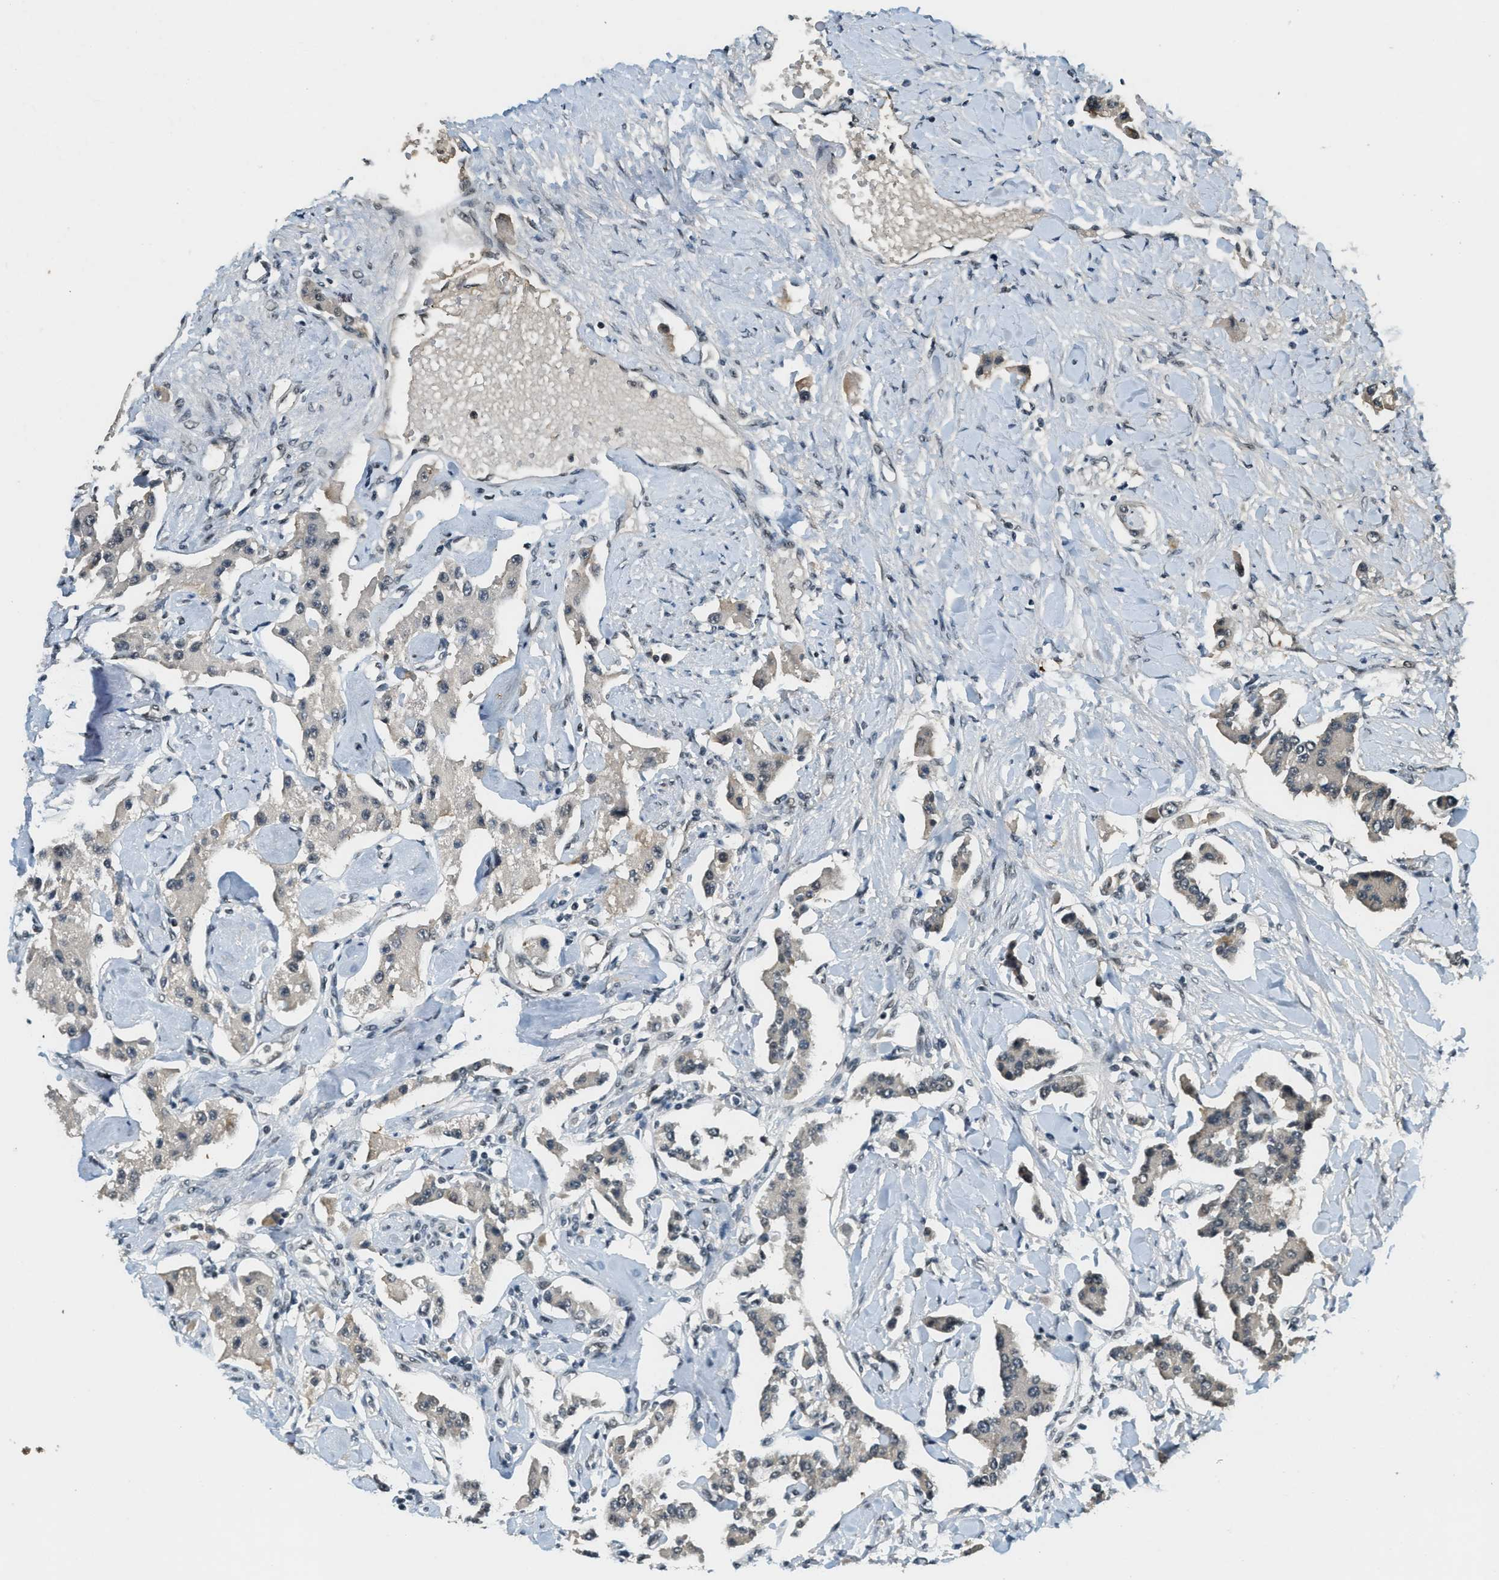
{"staining": {"intensity": "weak", "quantity": "<25%", "location": "cytoplasmic/membranous,nuclear"}, "tissue": "carcinoid", "cell_type": "Tumor cells", "image_type": "cancer", "snomed": [{"axis": "morphology", "description": "Carcinoid, malignant, NOS"}, {"axis": "topography", "description": "Pancreas"}], "caption": "DAB (3,3'-diaminobenzidine) immunohistochemical staining of carcinoid (malignant) displays no significant expression in tumor cells. The staining is performed using DAB (3,3'-diaminobenzidine) brown chromogen with nuclei counter-stained in using hematoxylin.", "gene": "ZNF148", "patient": {"sex": "male", "age": 41}}